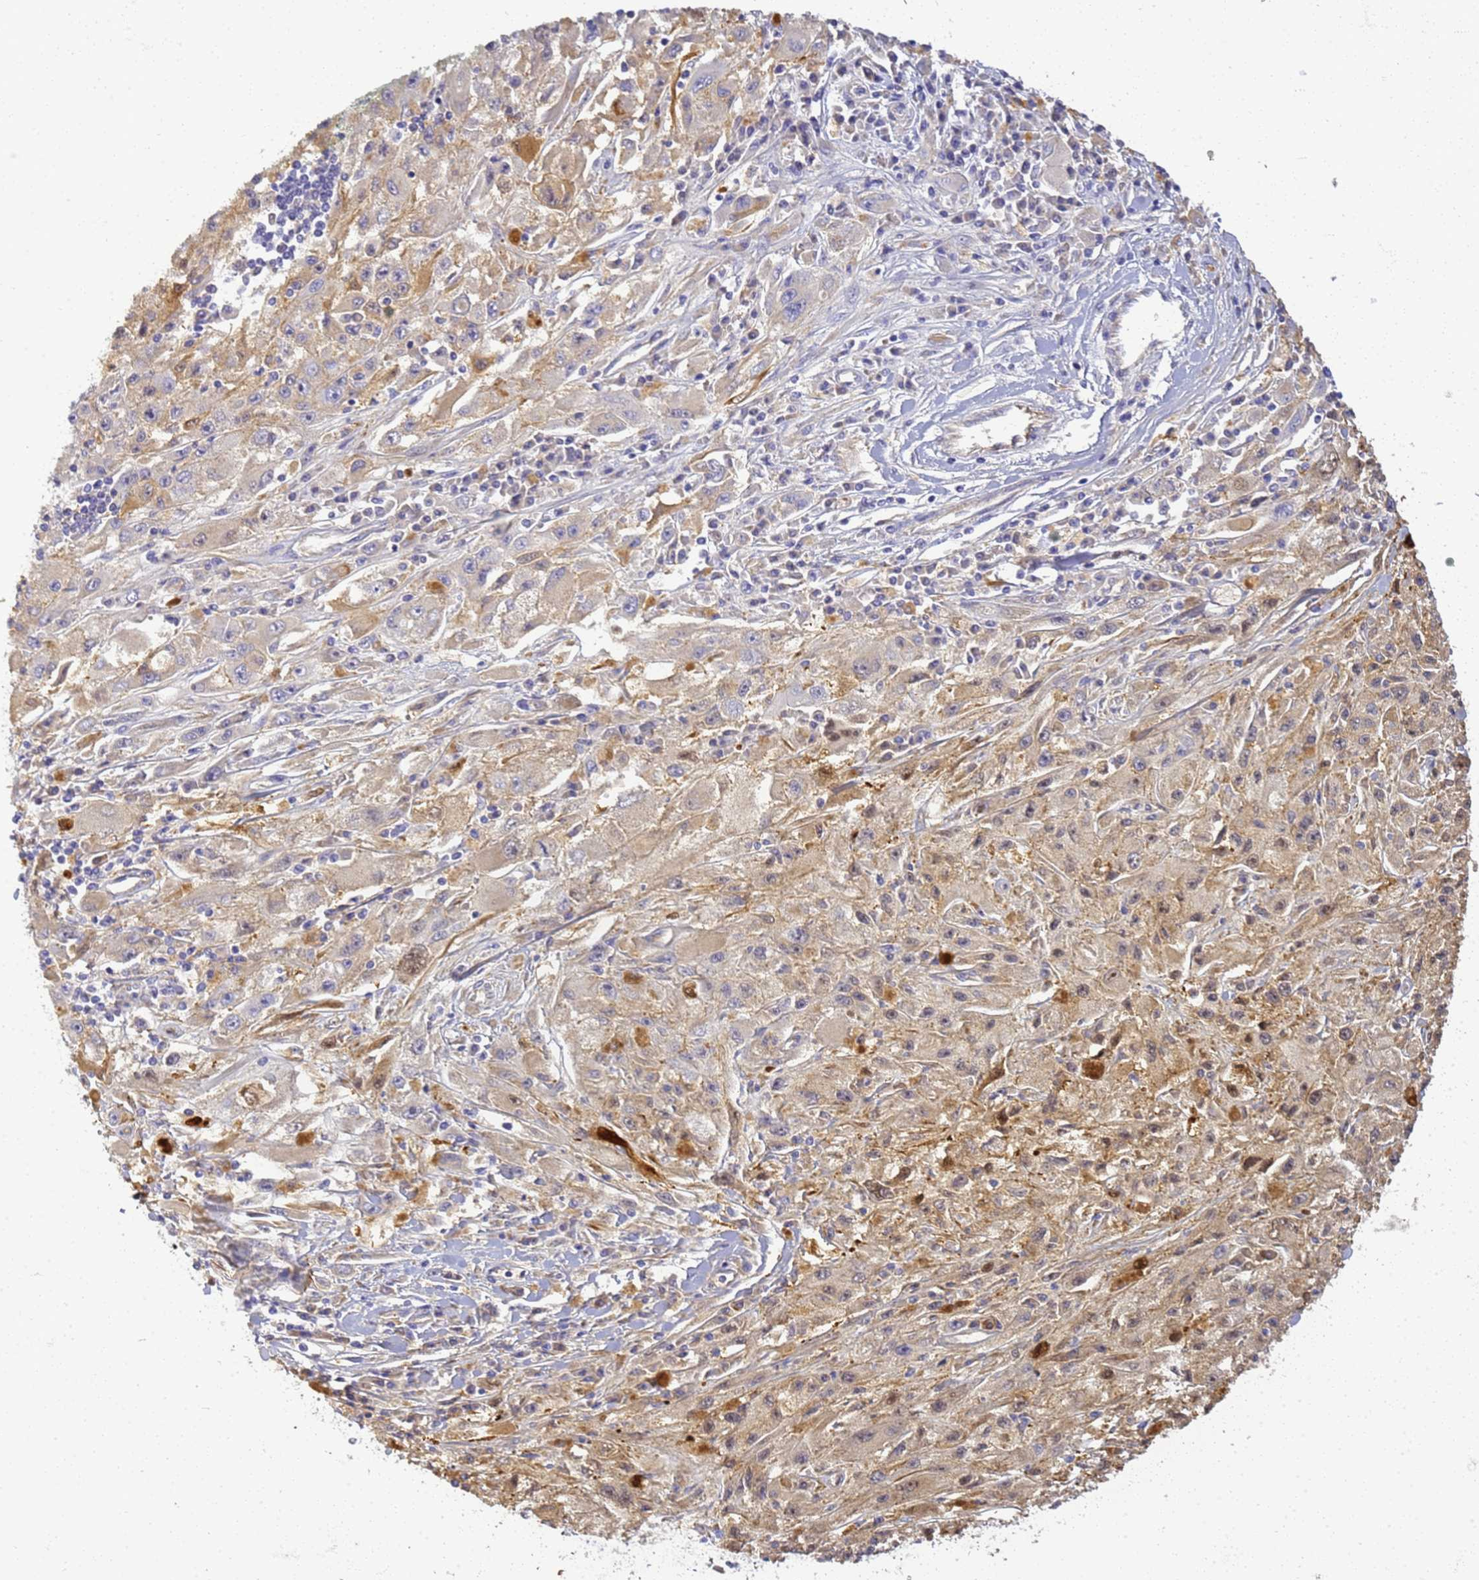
{"staining": {"intensity": "weak", "quantity": "25%-75%", "location": "cytoplasmic/membranous"}, "tissue": "melanoma", "cell_type": "Tumor cells", "image_type": "cancer", "snomed": [{"axis": "morphology", "description": "Malignant melanoma, Metastatic site"}, {"axis": "topography", "description": "Skin"}], "caption": "Malignant melanoma (metastatic site) stained with DAB immunohistochemistry (IHC) displays low levels of weak cytoplasmic/membranous staining in approximately 25%-75% of tumor cells.", "gene": "GON4L", "patient": {"sex": "male", "age": 53}}